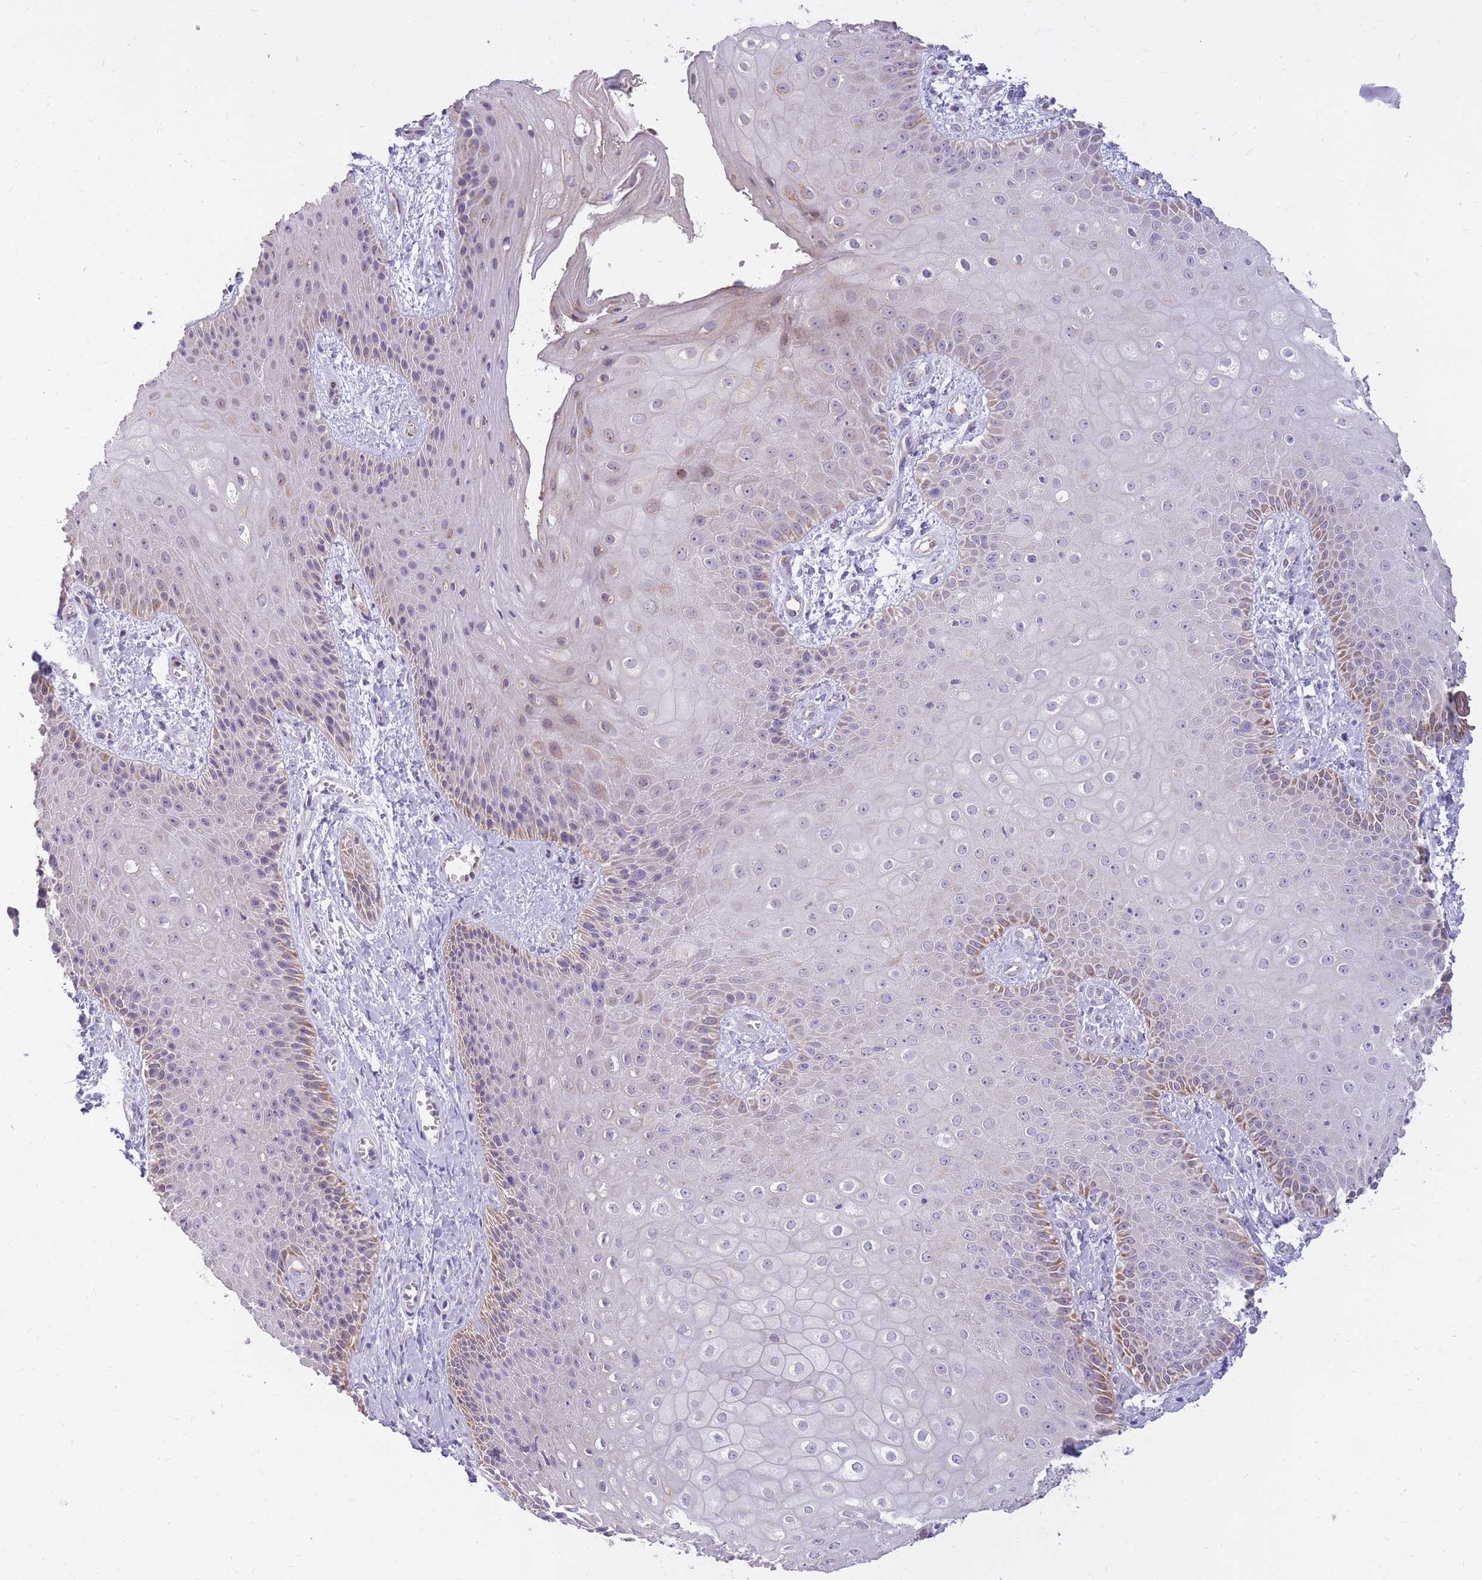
{"staining": {"intensity": "moderate", "quantity": "<25%", "location": "cytoplasmic/membranous"}, "tissue": "skin", "cell_type": "Epidermal cells", "image_type": "normal", "snomed": [{"axis": "morphology", "description": "Normal tissue, NOS"}, {"axis": "topography", "description": "Anal"}], "caption": "Protein staining reveals moderate cytoplasmic/membranous staining in about <25% of epidermal cells in benign skin.", "gene": "RNF170", "patient": {"sex": "male", "age": 80}}